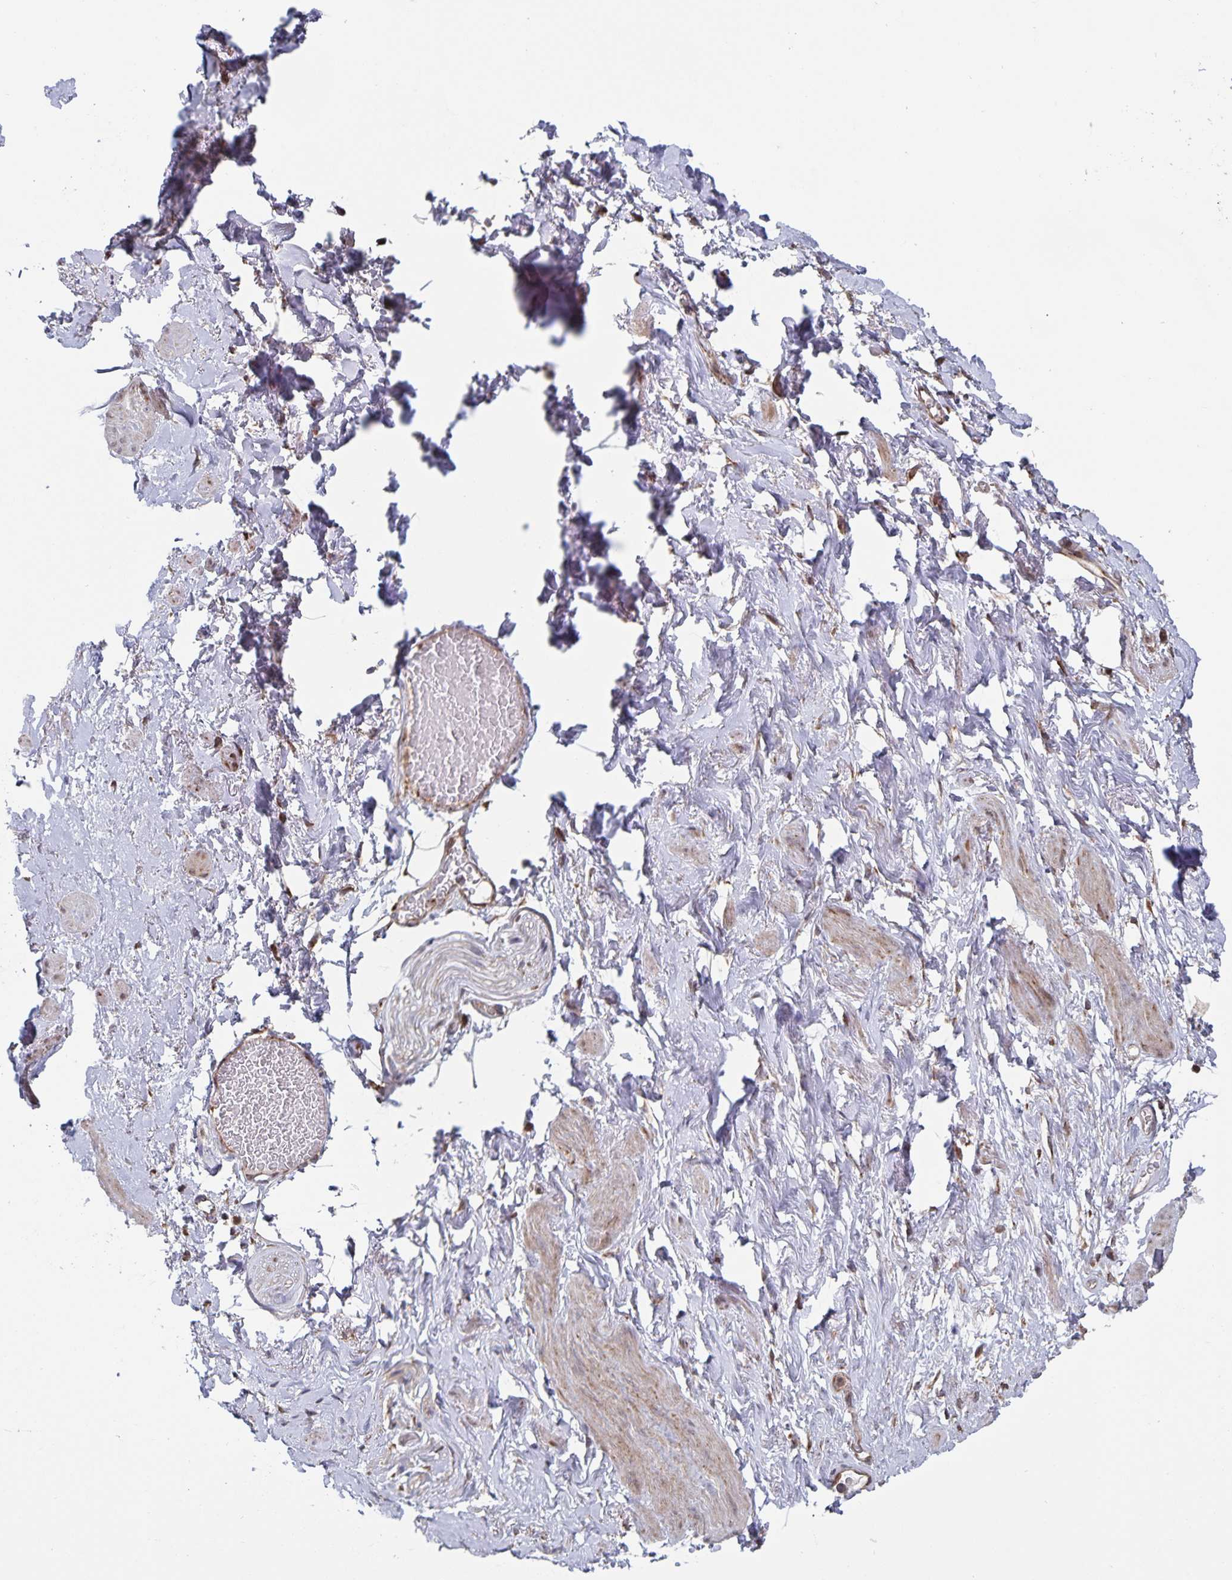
{"staining": {"intensity": "weak", "quantity": ">75%", "location": "cytoplasmic/membranous"}, "tissue": "adipose tissue", "cell_type": "Adipocytes", "image_type": "normal", "snomed": [{"axis": "morphology", "description": "Normal tissue, NOS"}, {"axis": "topography", "description": "Vagina"}, {"axis": "topography", "description": "Peripheral nerve tissue"}], "caption": "Protein expression analysis of benign adipose tissue demonstrates weak cytoplasmic/membranous expression in about >75% of adipocytes.", "gene": "ACACA", "patient": {"sex": "female", "age": 71}}